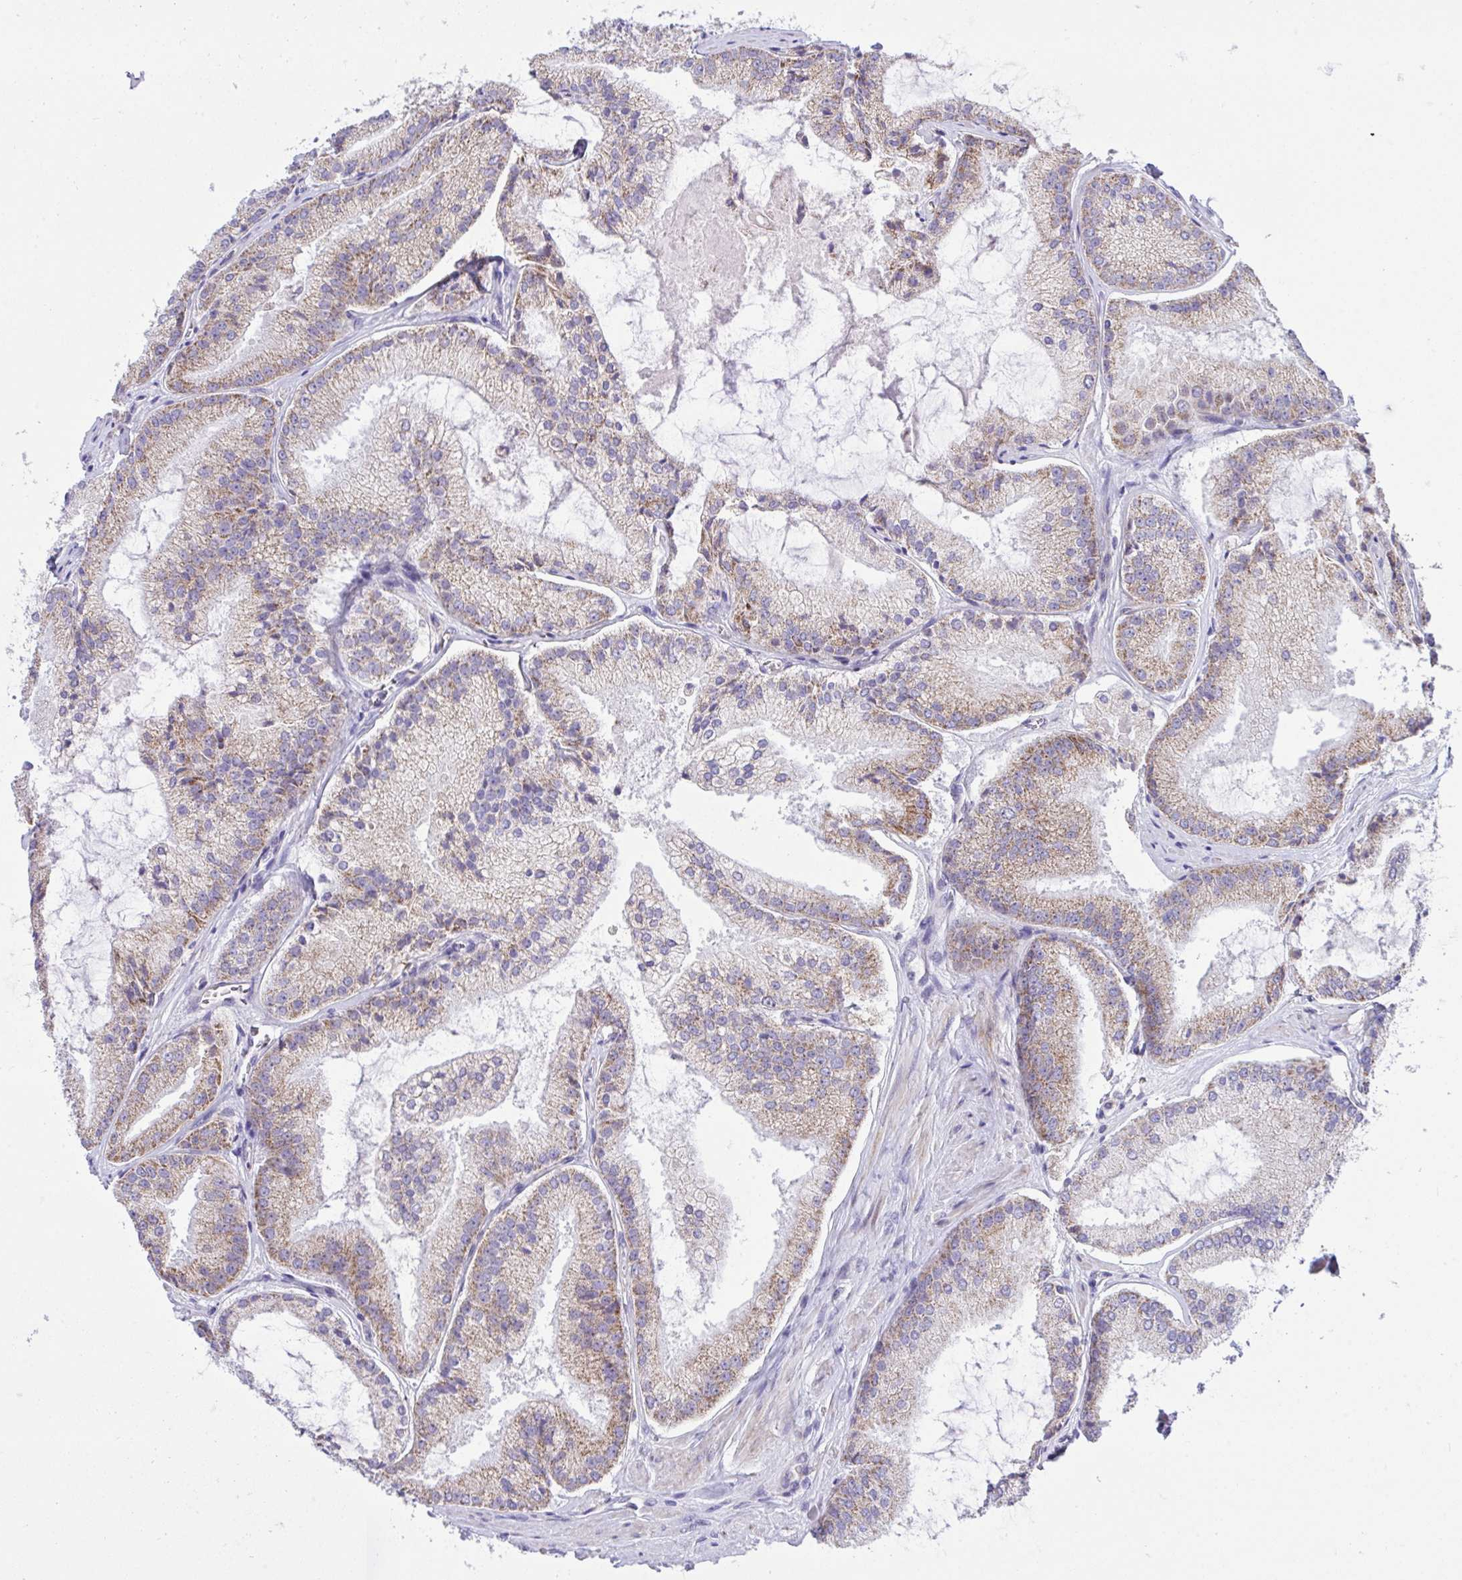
{"staining": {"intensity": "moderate", "quantity": "25%-75%", "location": "cytoplasmic/membranous"}, "tissue": "prostate cancer", "cell_type": "Tumor cells", "image_type": "cancer", "snomed": [{"axis": "morphology", "description": "Adenocarcinoma, High grade"}, {"axis": "topography", "description": "Prostate"}], "caption": "Immunohistochemical staining of human adenocarcinoma (high-grade) (prostate) displays medium levels of moderate cytoplasmic/membranous staining in approximately 25%-75% of tumor cells.", "gene": "DTX3", "patient": {"sex": "male", "age": 73}}